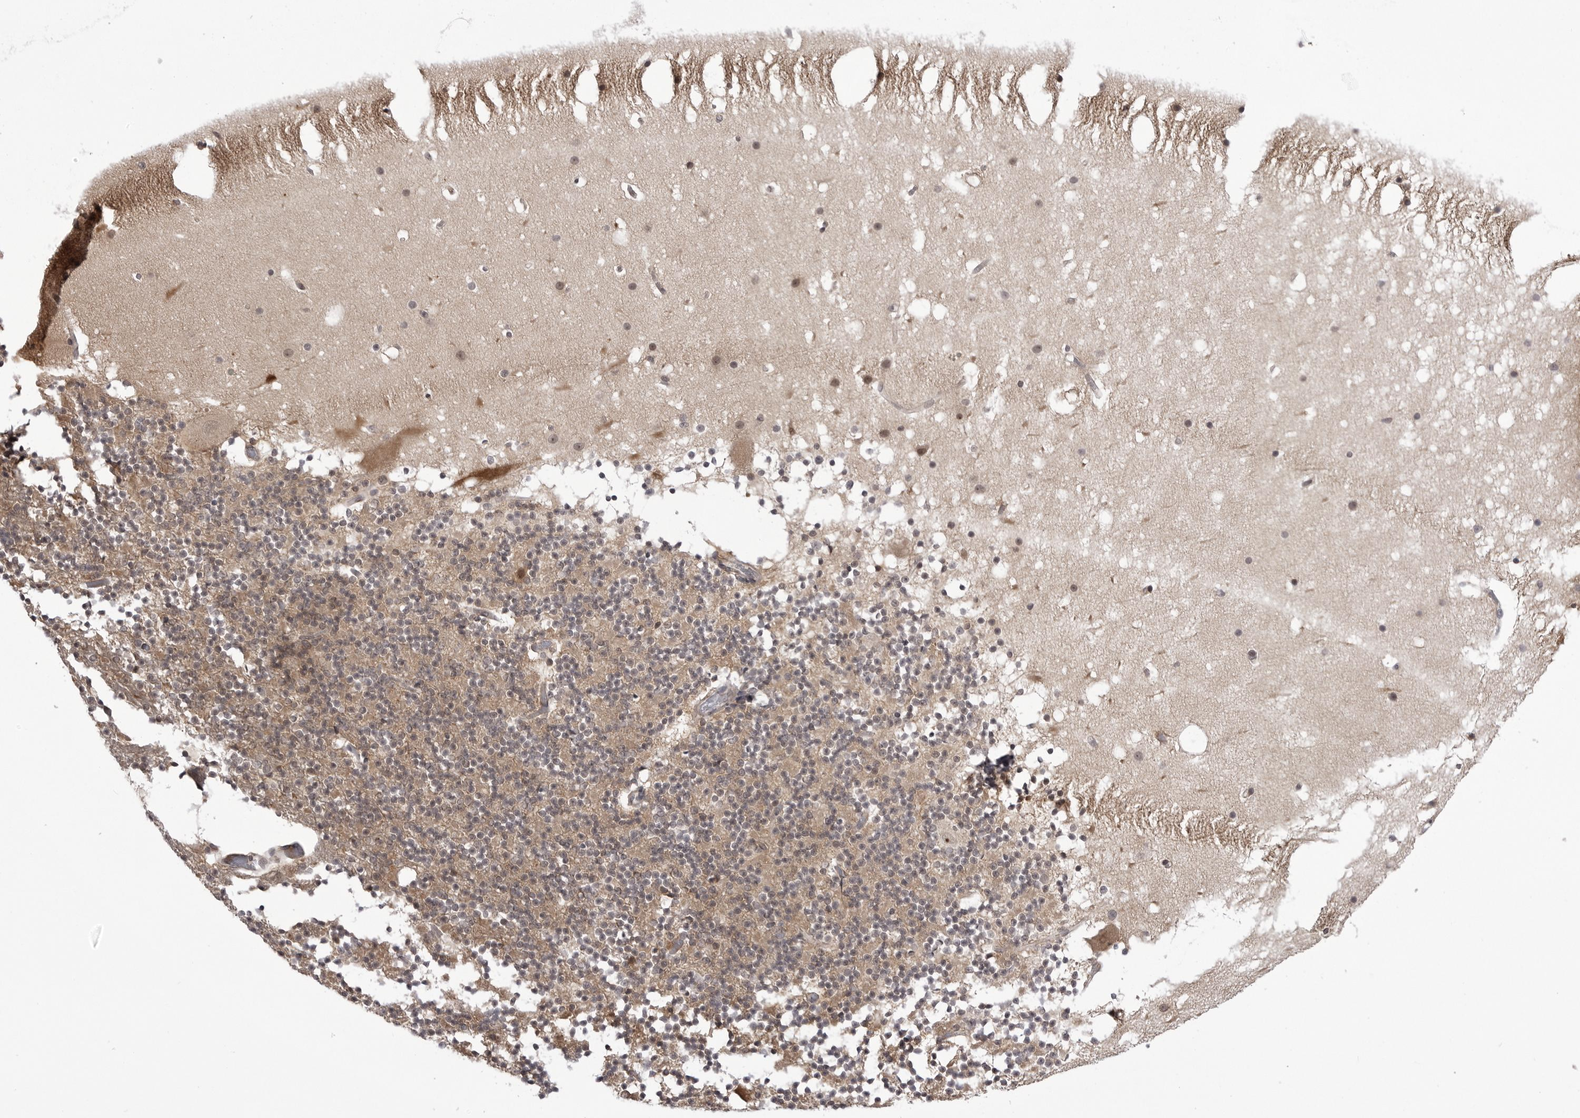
{"staining": {"intensity": "weak", "quantity": "<25%", "location": "cytoplasmic/membranous"}, "tissue": "cerebellum", "cell_type": "Cells in granular layer", "image_type": "normal", "snomed": [{"axis": "morphology", "description": "Normal tissue, NOS"}, {"axis": "topography", "description": "Cerebellum"}], "caption": "High power microscopy image of an IHC image of benign cerebellum, revealing no significant expression in cells in granular layer.", "gene": "PTK2B", "patient": {"sex": "male", "age": 57}}